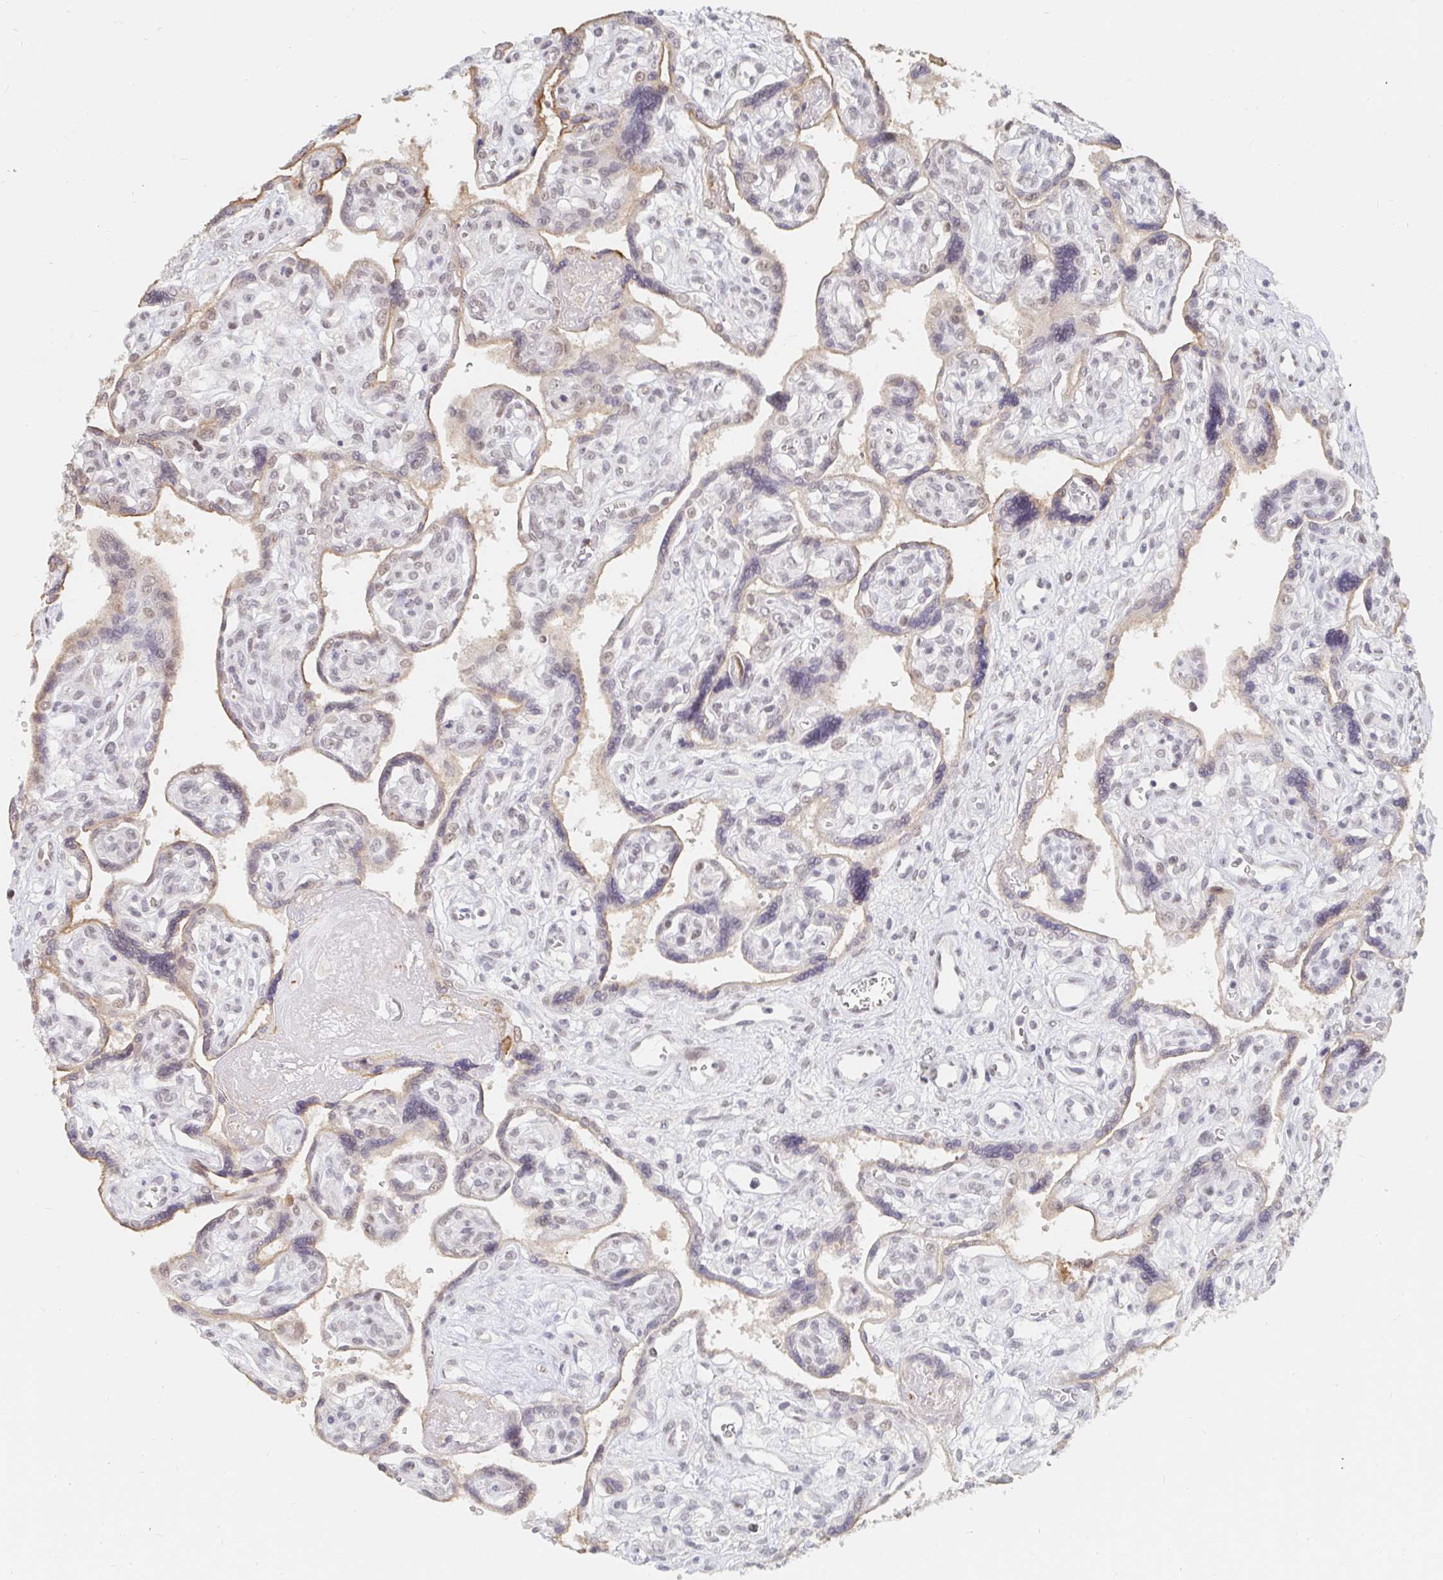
{"staining": {"intensity": "weak", "quantity": "25%-75%", "location": "cytoplasmic/membranous,nuclear"}, "tissue": "placenta", "cell_type": "Trophoblastic cells", "image_type": "normal", "snomed": [{"axis": "morphology", "description": "Normal tissue, NOS"}, {"axis": "topography", "description": "Placenta"}], "caption": "Protein staining reveals weak cytoplasmic/membranous,nuclear staining in about 25%-75% of trophoblastic cells in benign placenta.", "gene": "CHD2", "patient": {"sex": "female", "age": 39}}